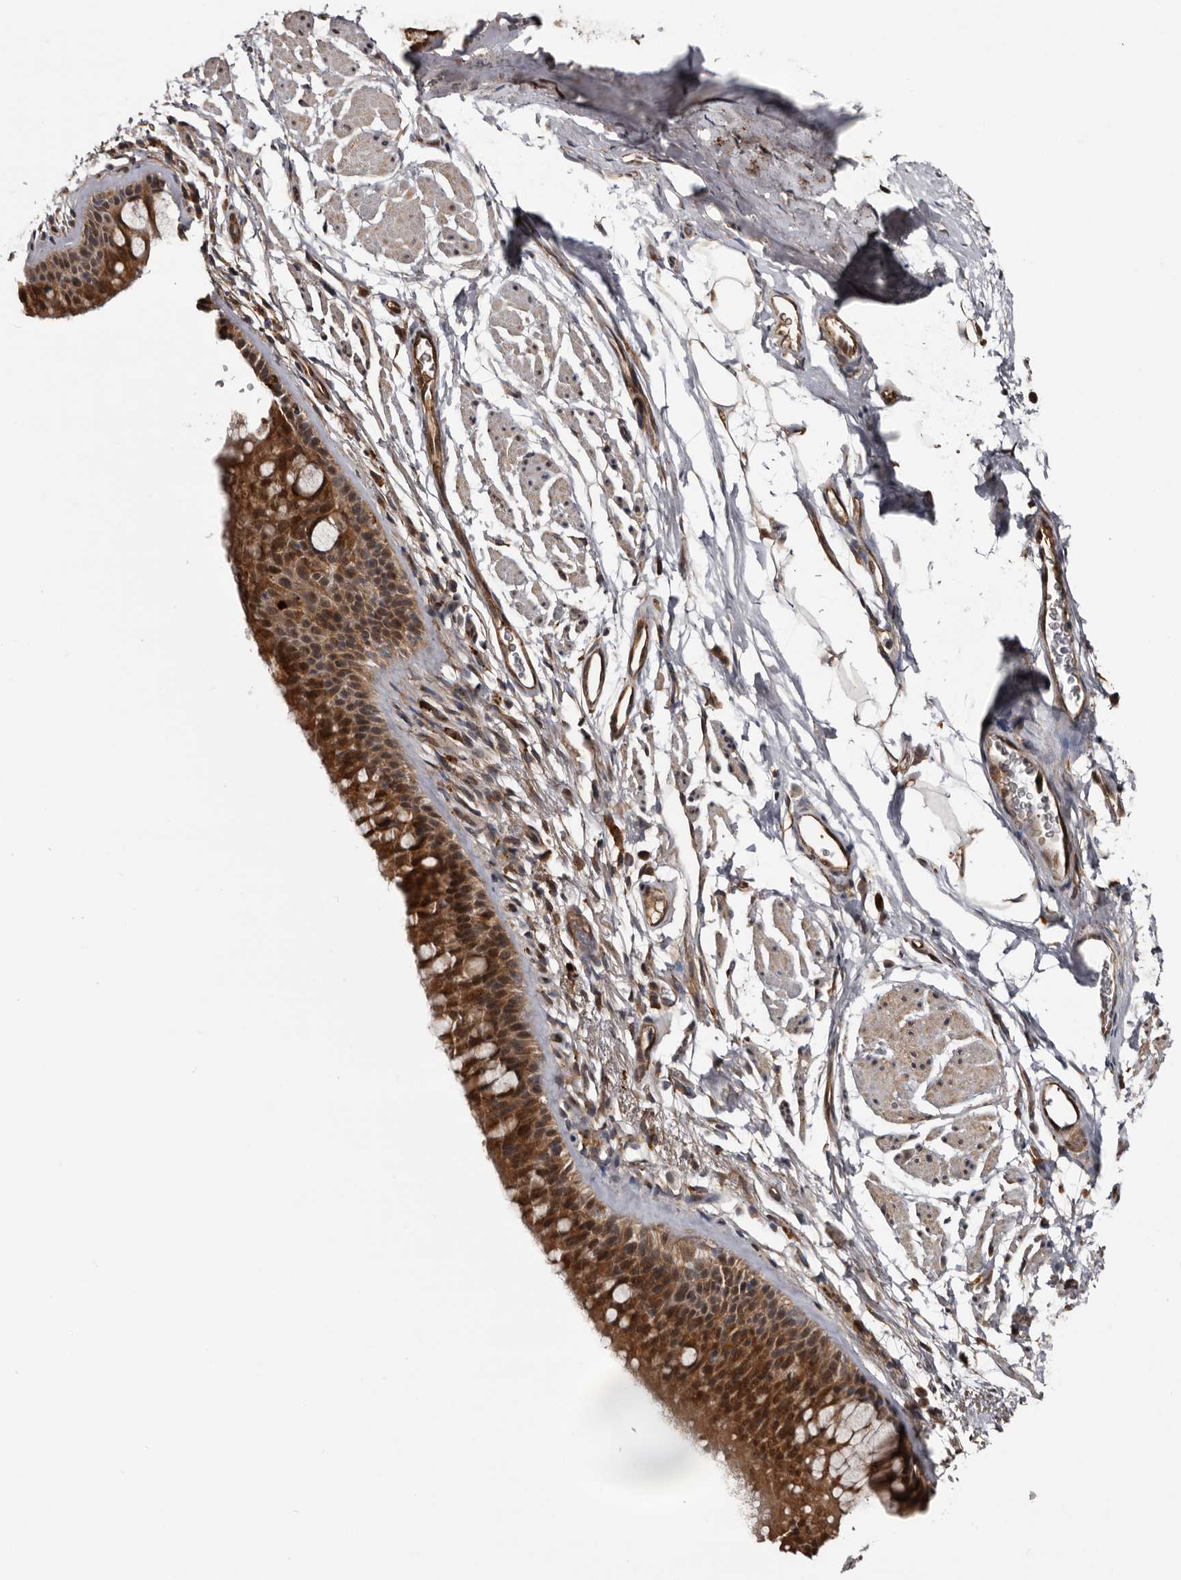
{"staining": {"intensity": "strong", "quantity": ">75%", "location": "cytoplasmic/membranous,nuclear"}, "tissue": "bronchus", "cell_type": "Respiratory epithelial cells", "image_type": "normal", "snomed": [{"axis": "morphology", "description": "Normal tissue, NOS"}, {"axis": "topography", "description": "Cartilage tissue"}, {"axis": "topography", "description": "Bronchus"}], "caption": "This histopathology image displays normal bronchus stained with immunohistochemistry to label a protein in brown. The cytoplasmic/membranous,nuclear of respiratory epithelial cells show strong positivity for the protein. Nuclei are counter-stained blue.", "gene": "SERTAD4", "patient": {"sex": "female", "age": 53}}